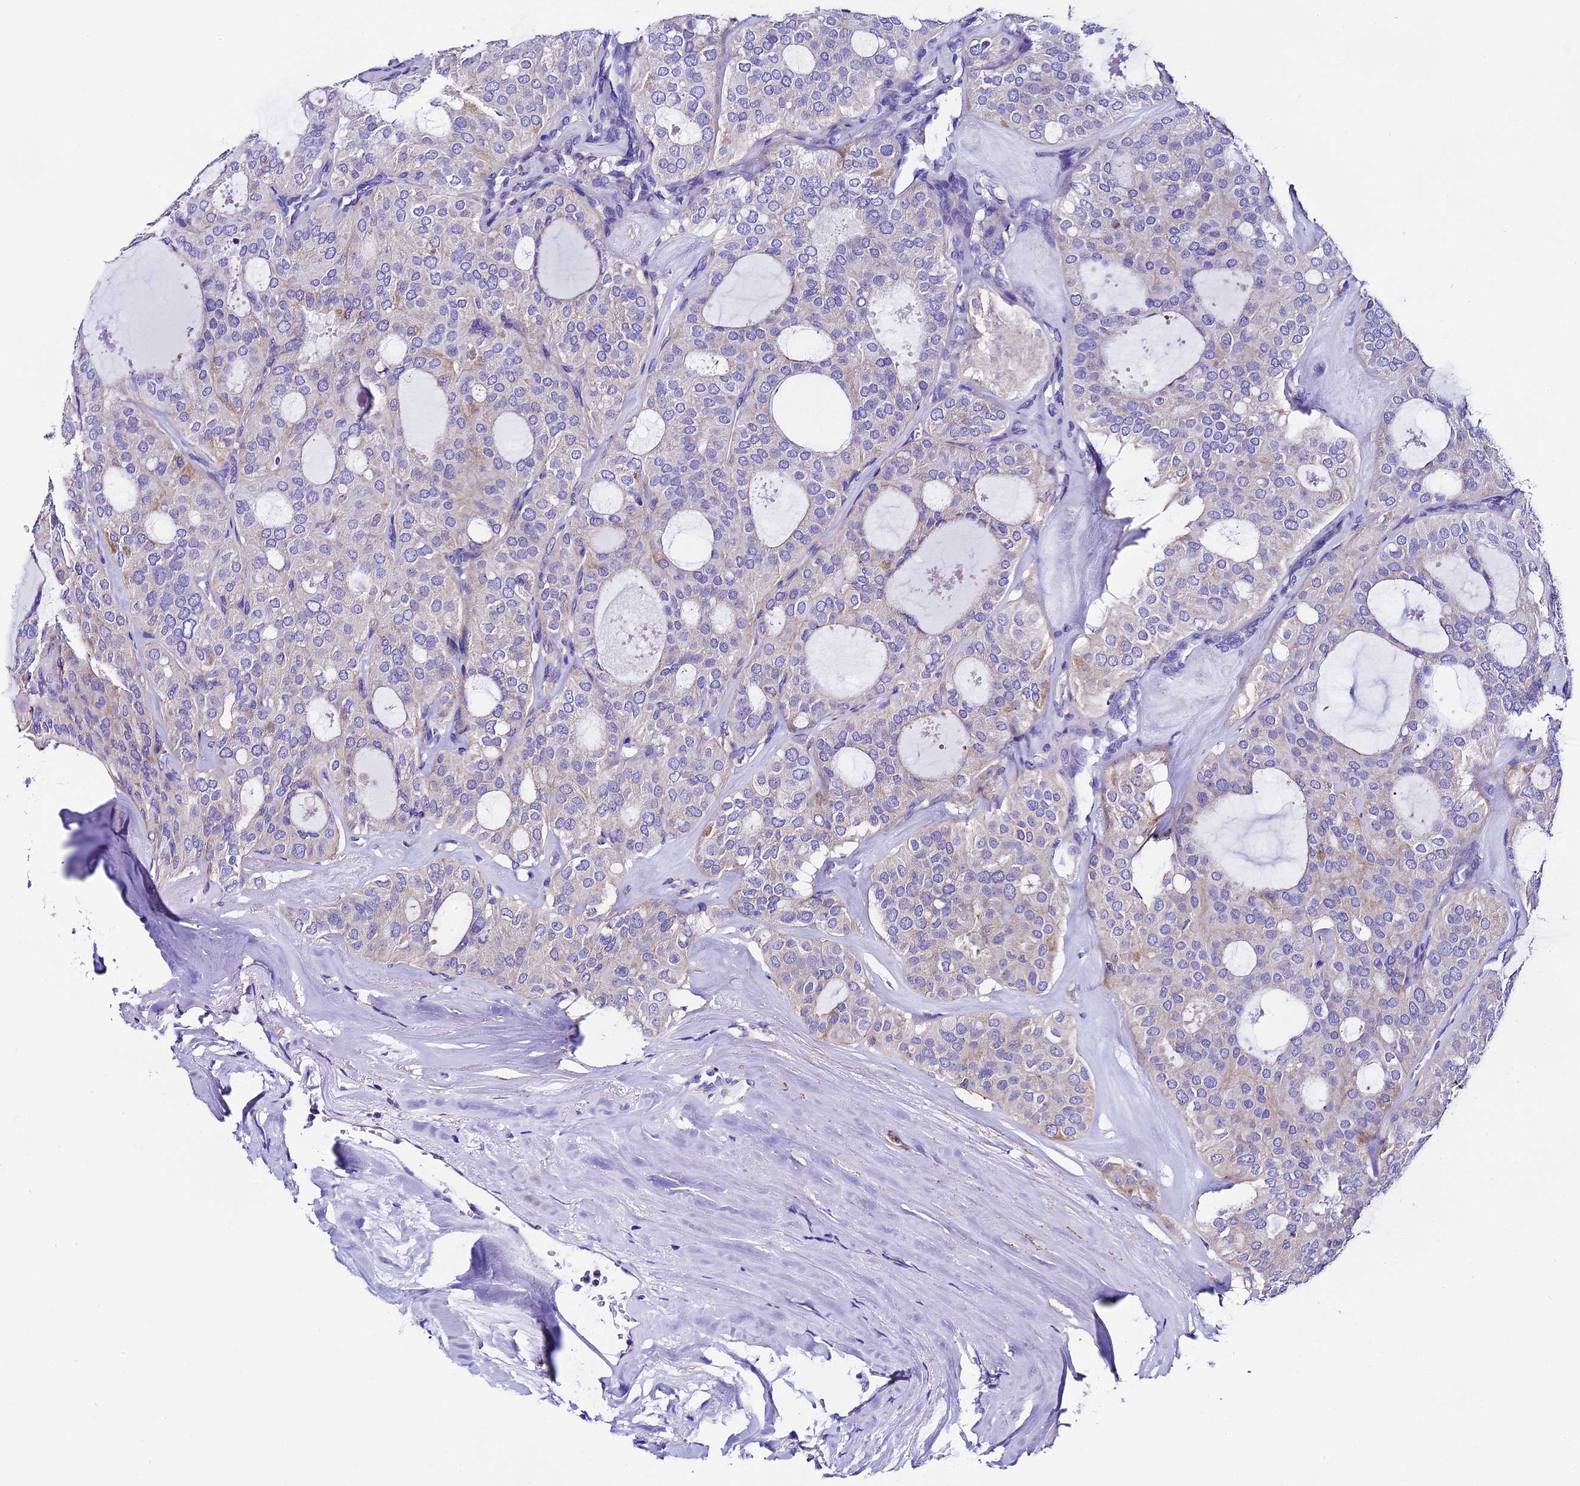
{"staining": {"intensity": "weak", "quantity": "<25%", "location": "cytoplasmic/membranous"}, "tissue": "thyroid cancer", "cell_type": "Tumor cells", "image_type": "cancer", "snomed": [{"axis": "morphology", "description": "Follicular adenoma carcinoma, NOS"}, {"axis": "topography", "description": "Thyroid gland"}], "caption": "This is a histopathology image of immunohistochemistry (IHC) staining of follicular adenoma carcinoma (thyroid), which shows no expression in tumor cells.", "gene": "COMTD1", "patient": {"sex": "male", "age": 75}}